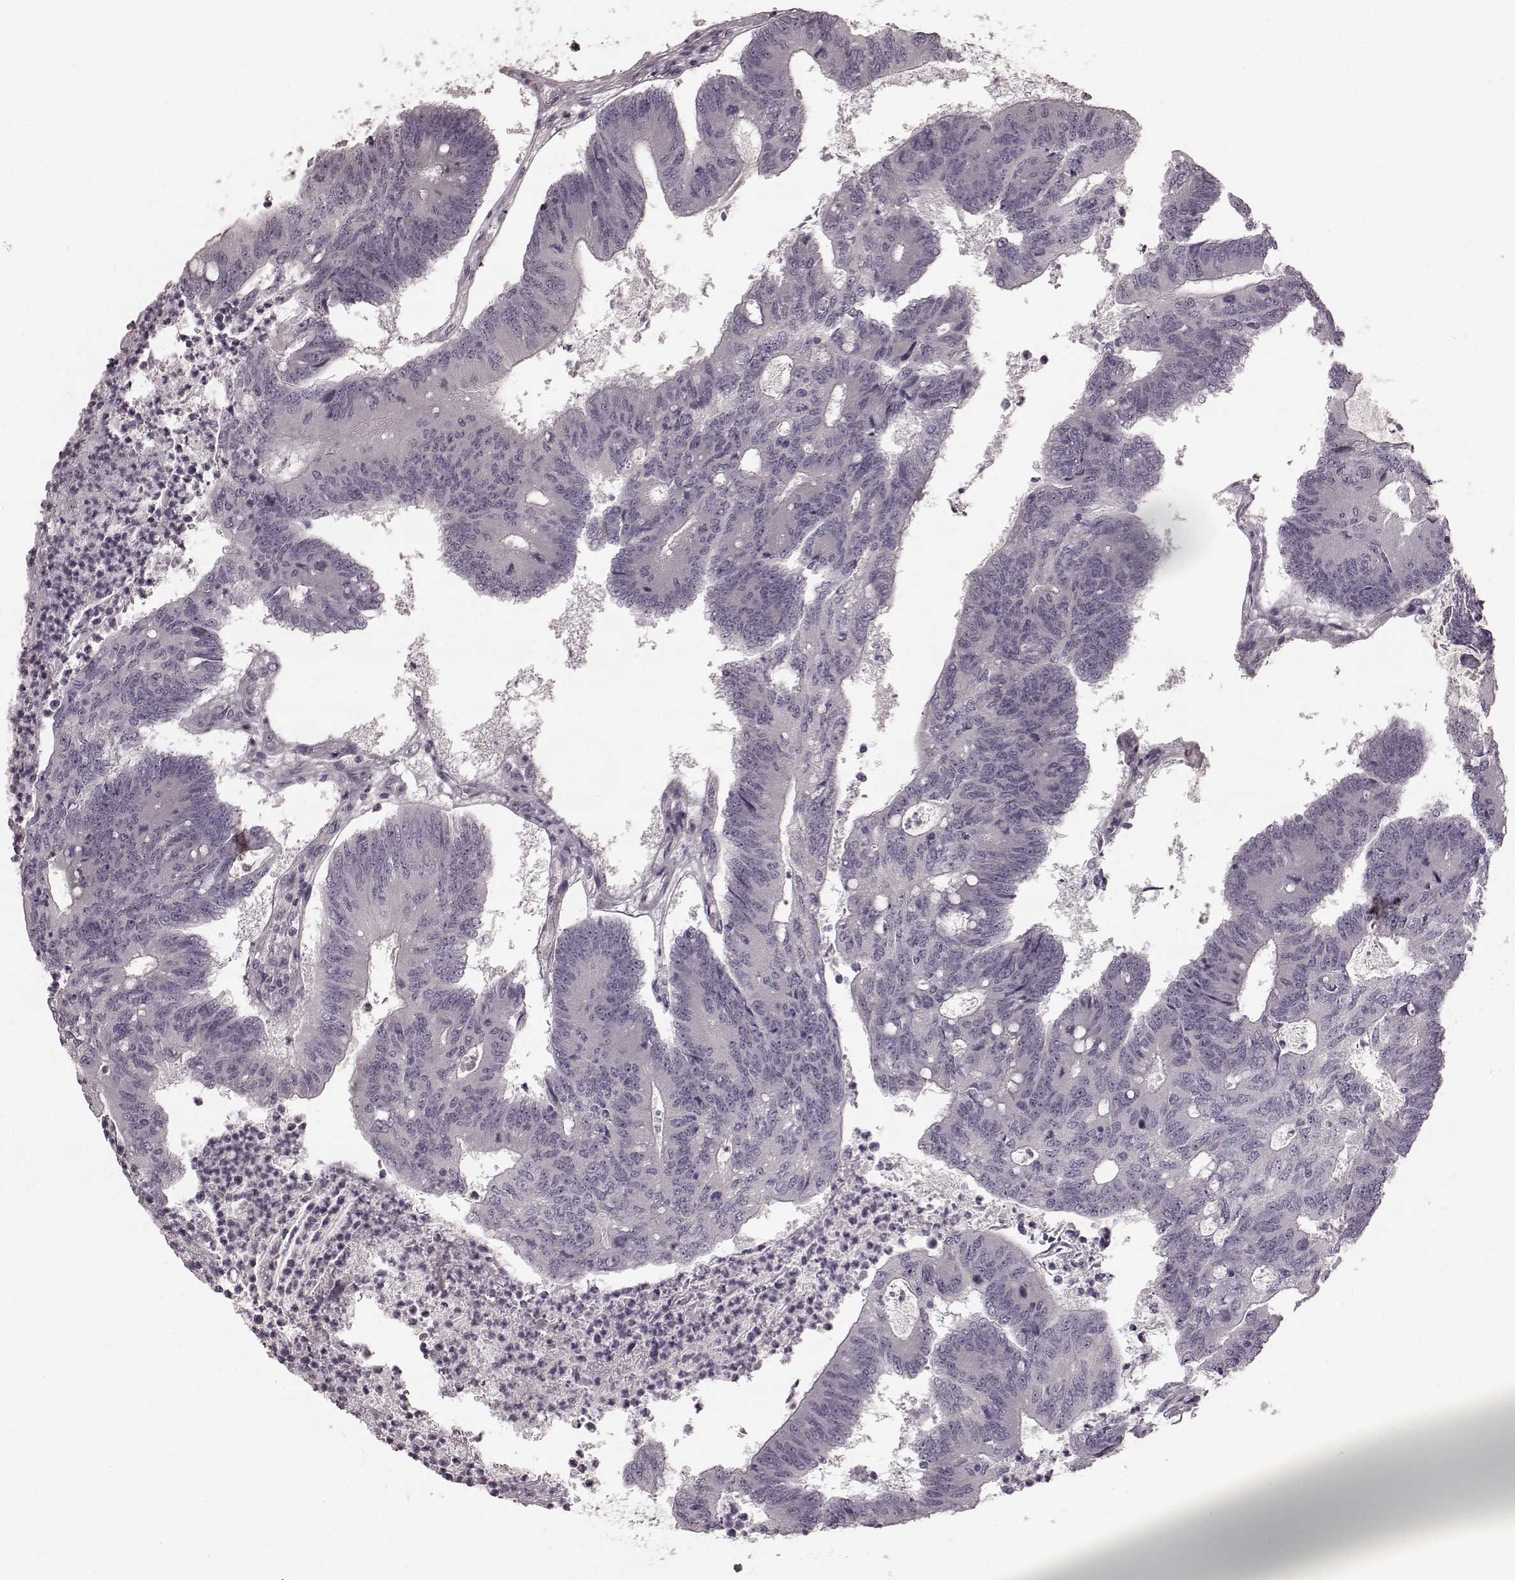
{"staining": {"intensity": "negative", "quantity": "none", "location": "none"}, "tissue": "colorectal cancer", "cell_type": "Tumor cells", "image_type": "cancer", "snomed": [{"axis": "morphology", "description": "Adenocarcinoma, NOS"}, {"axis": "topography", "description": "Colon"}], "caption": "IHC histopathology image of adenocarcinoma (colorectal) stained for a protein (brown), which demonstrates no staining in tumor cells.", "gene": "PRKCE", "patient": {"sex": "female", "age": 70}}